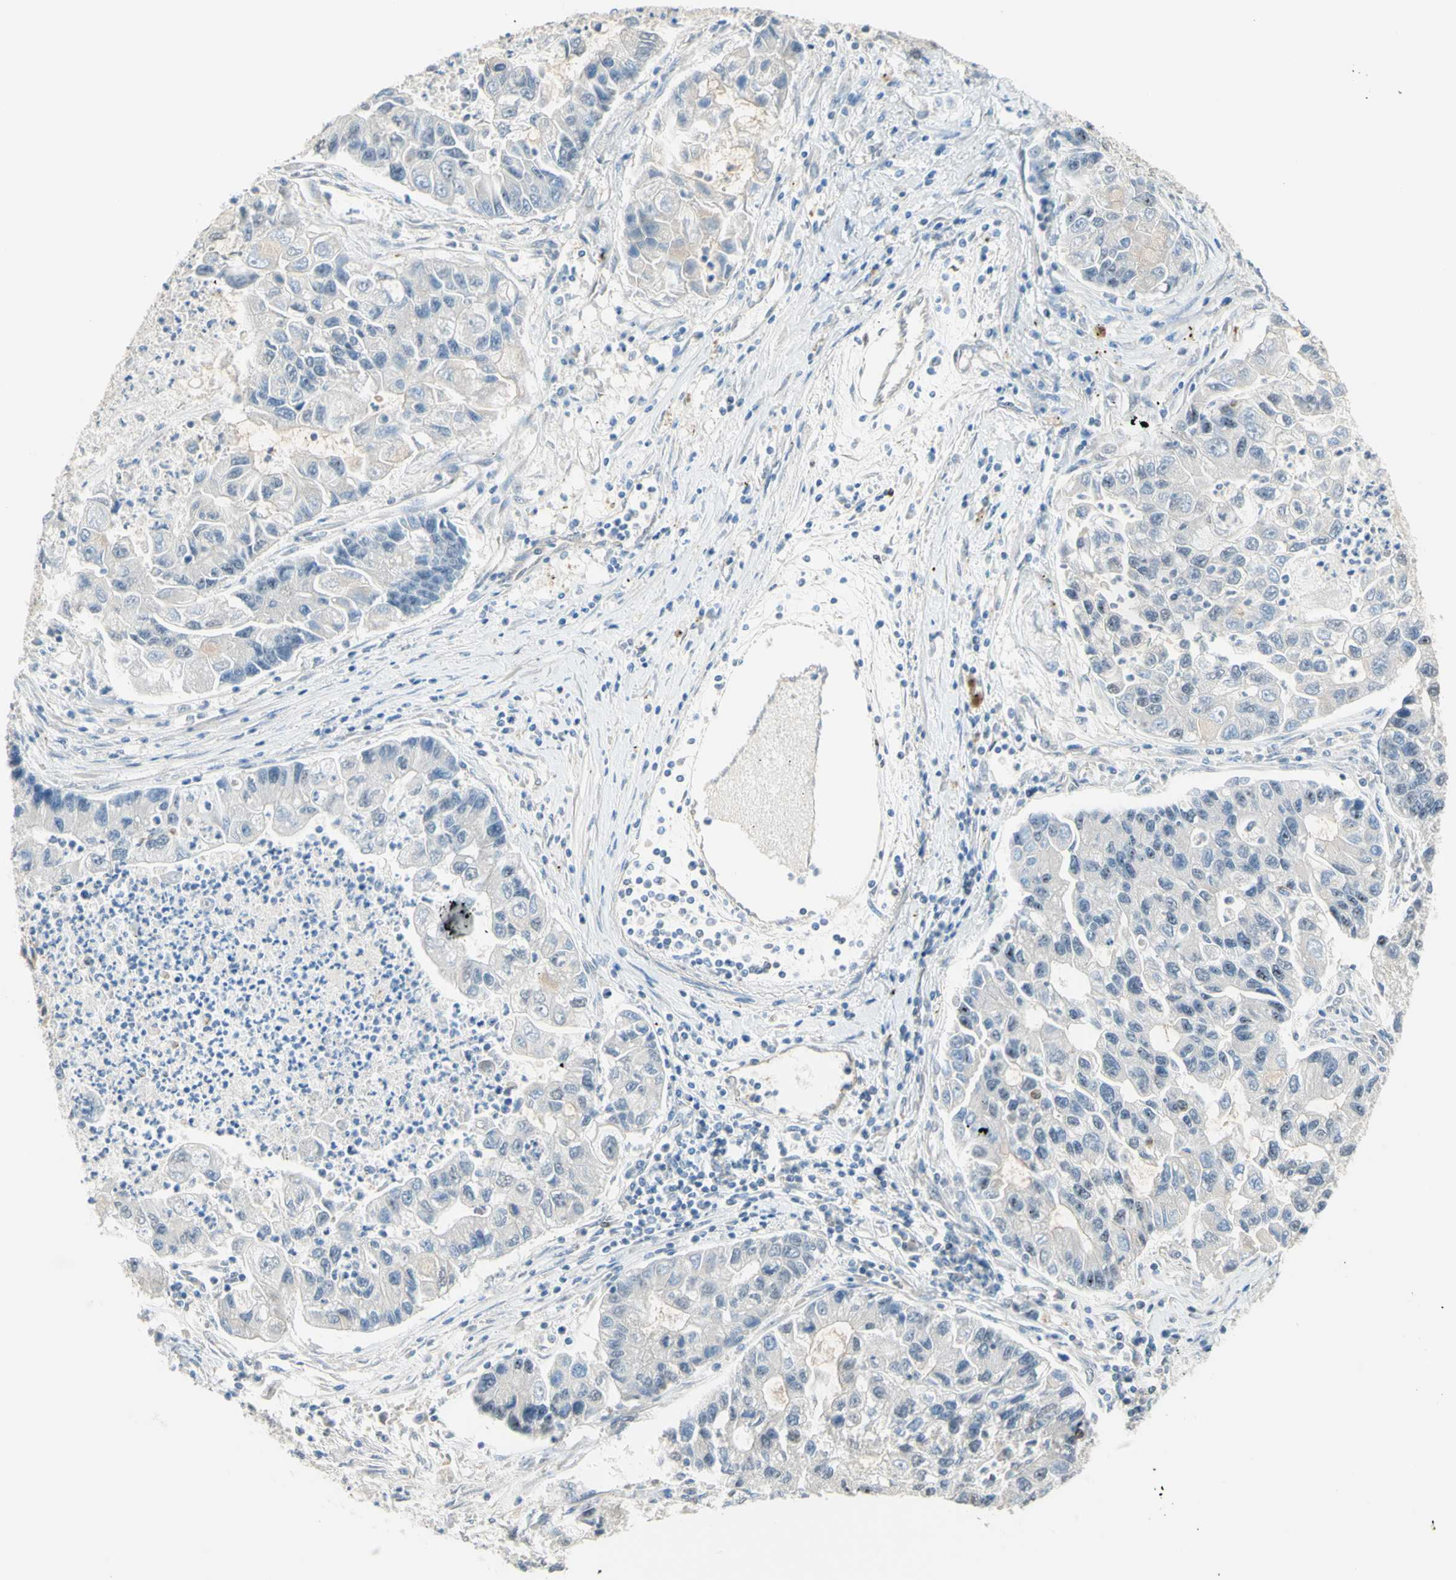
{"staining": {"intensity": "negative", "quantity": "none", "location": "none"}, "tissue": "lung cancer", "cell_type": "Tumor cells", "image_type": "cancer", "snomed": [{"axis": "morphology", "description": "Adenocarcinoma, NOS"}, {"axis": "topography", "description": "Lung"}], "caption": "High power microscopy photomicrograph of an immunohistochemistry micrograph of lung cancer, revealing no significant expression in tumor cells.", "gene": "TRAF2", "patient": {"sex": "female", "age": 51}}